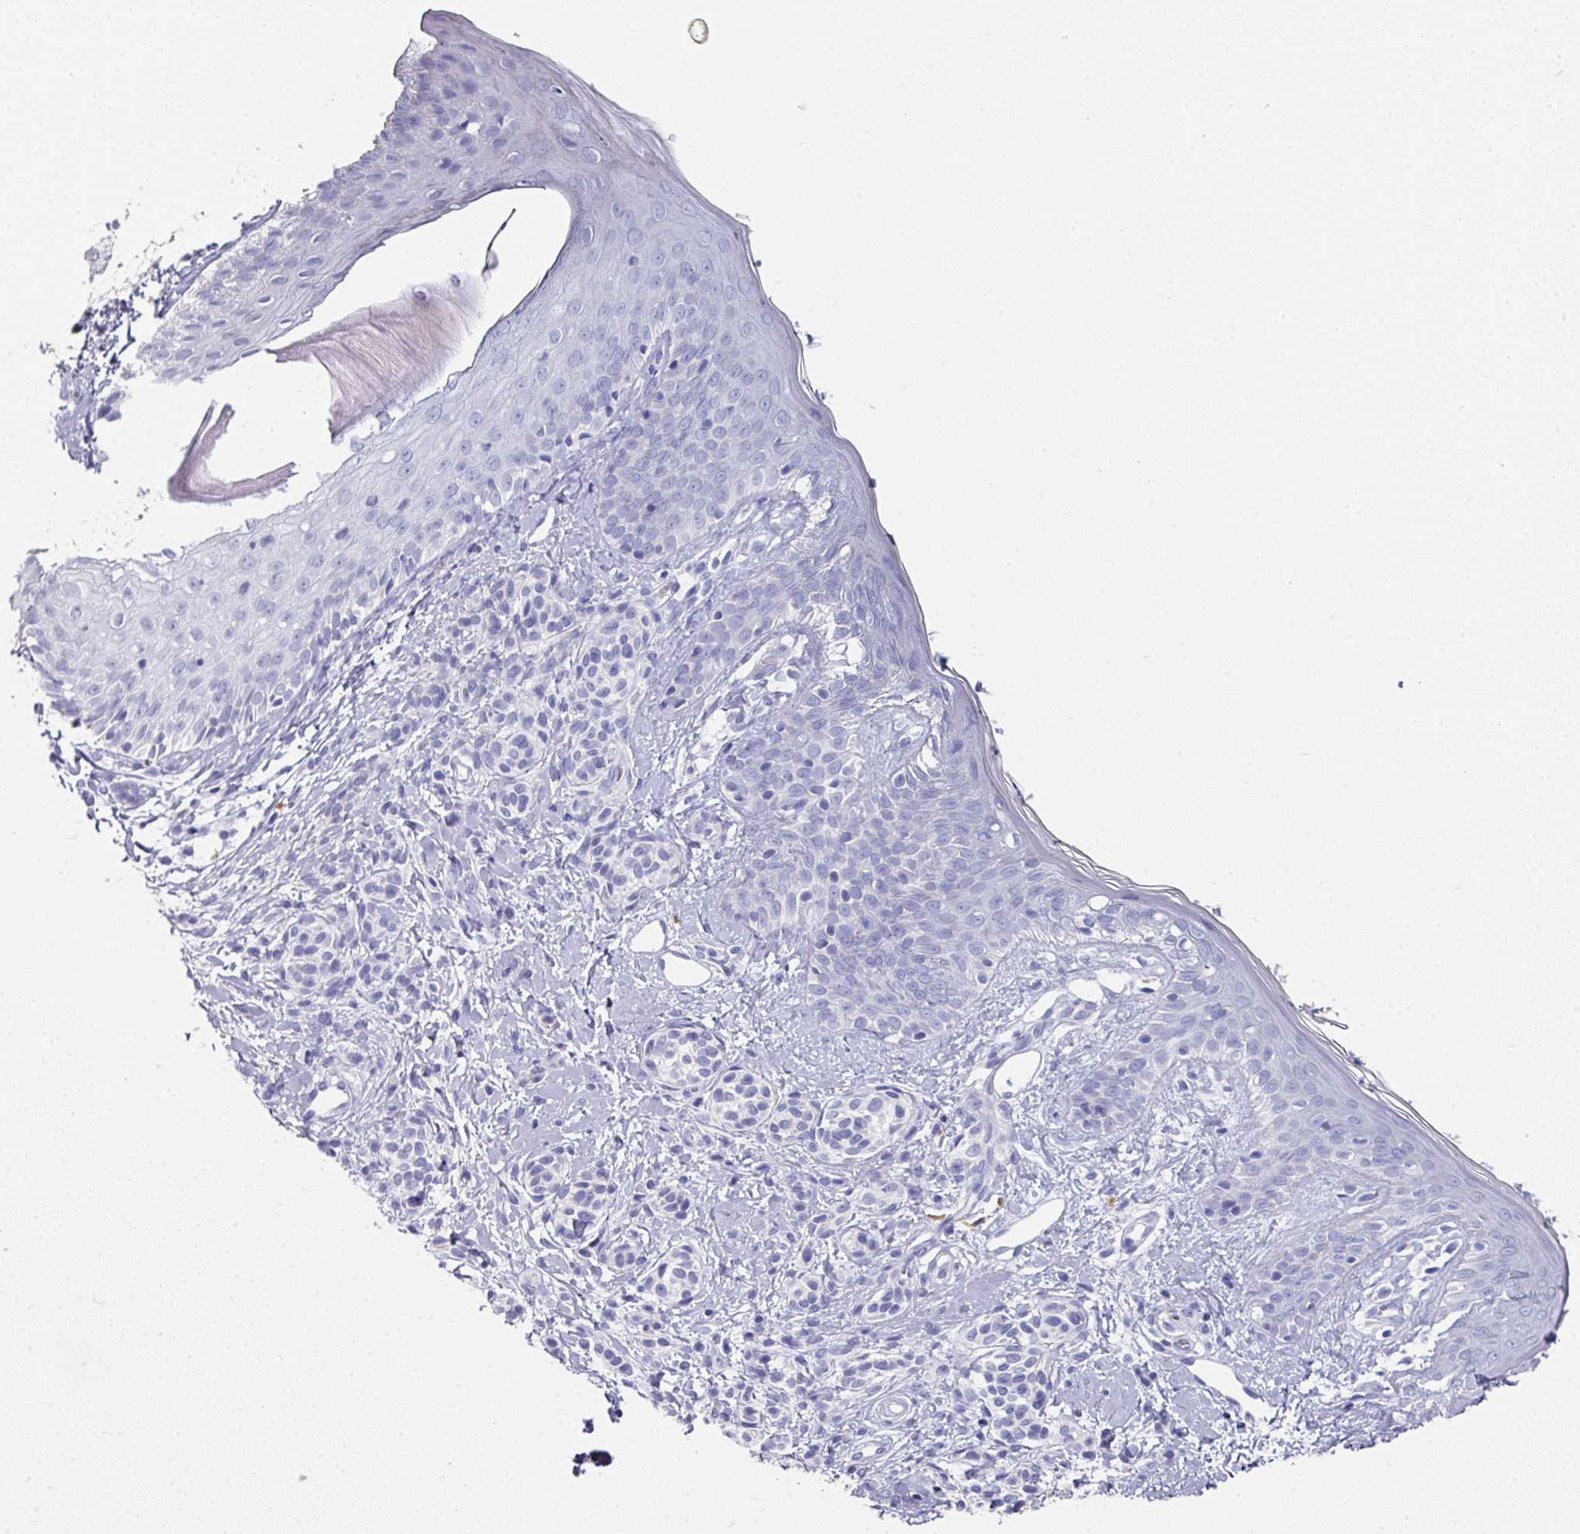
{"staining": {"intensity": "negative", "quantity": "none", "location": "none"}, "tissue": "skin", "cell_type": "Fibroblasts", "image_type": "normal", "snomed": [{"axis": "morphology", "description": "Normal tissue, NOS"}, {"axis": "topography", "description": "Skin"}], "caption": "High power microscopy photomicrograph of an immunohistochemistry image of unremarkable skin, revealing no significant staining in fibroblasts.", "gene": "SETBP1", "patient": {"sex": "male", "age": 16}}